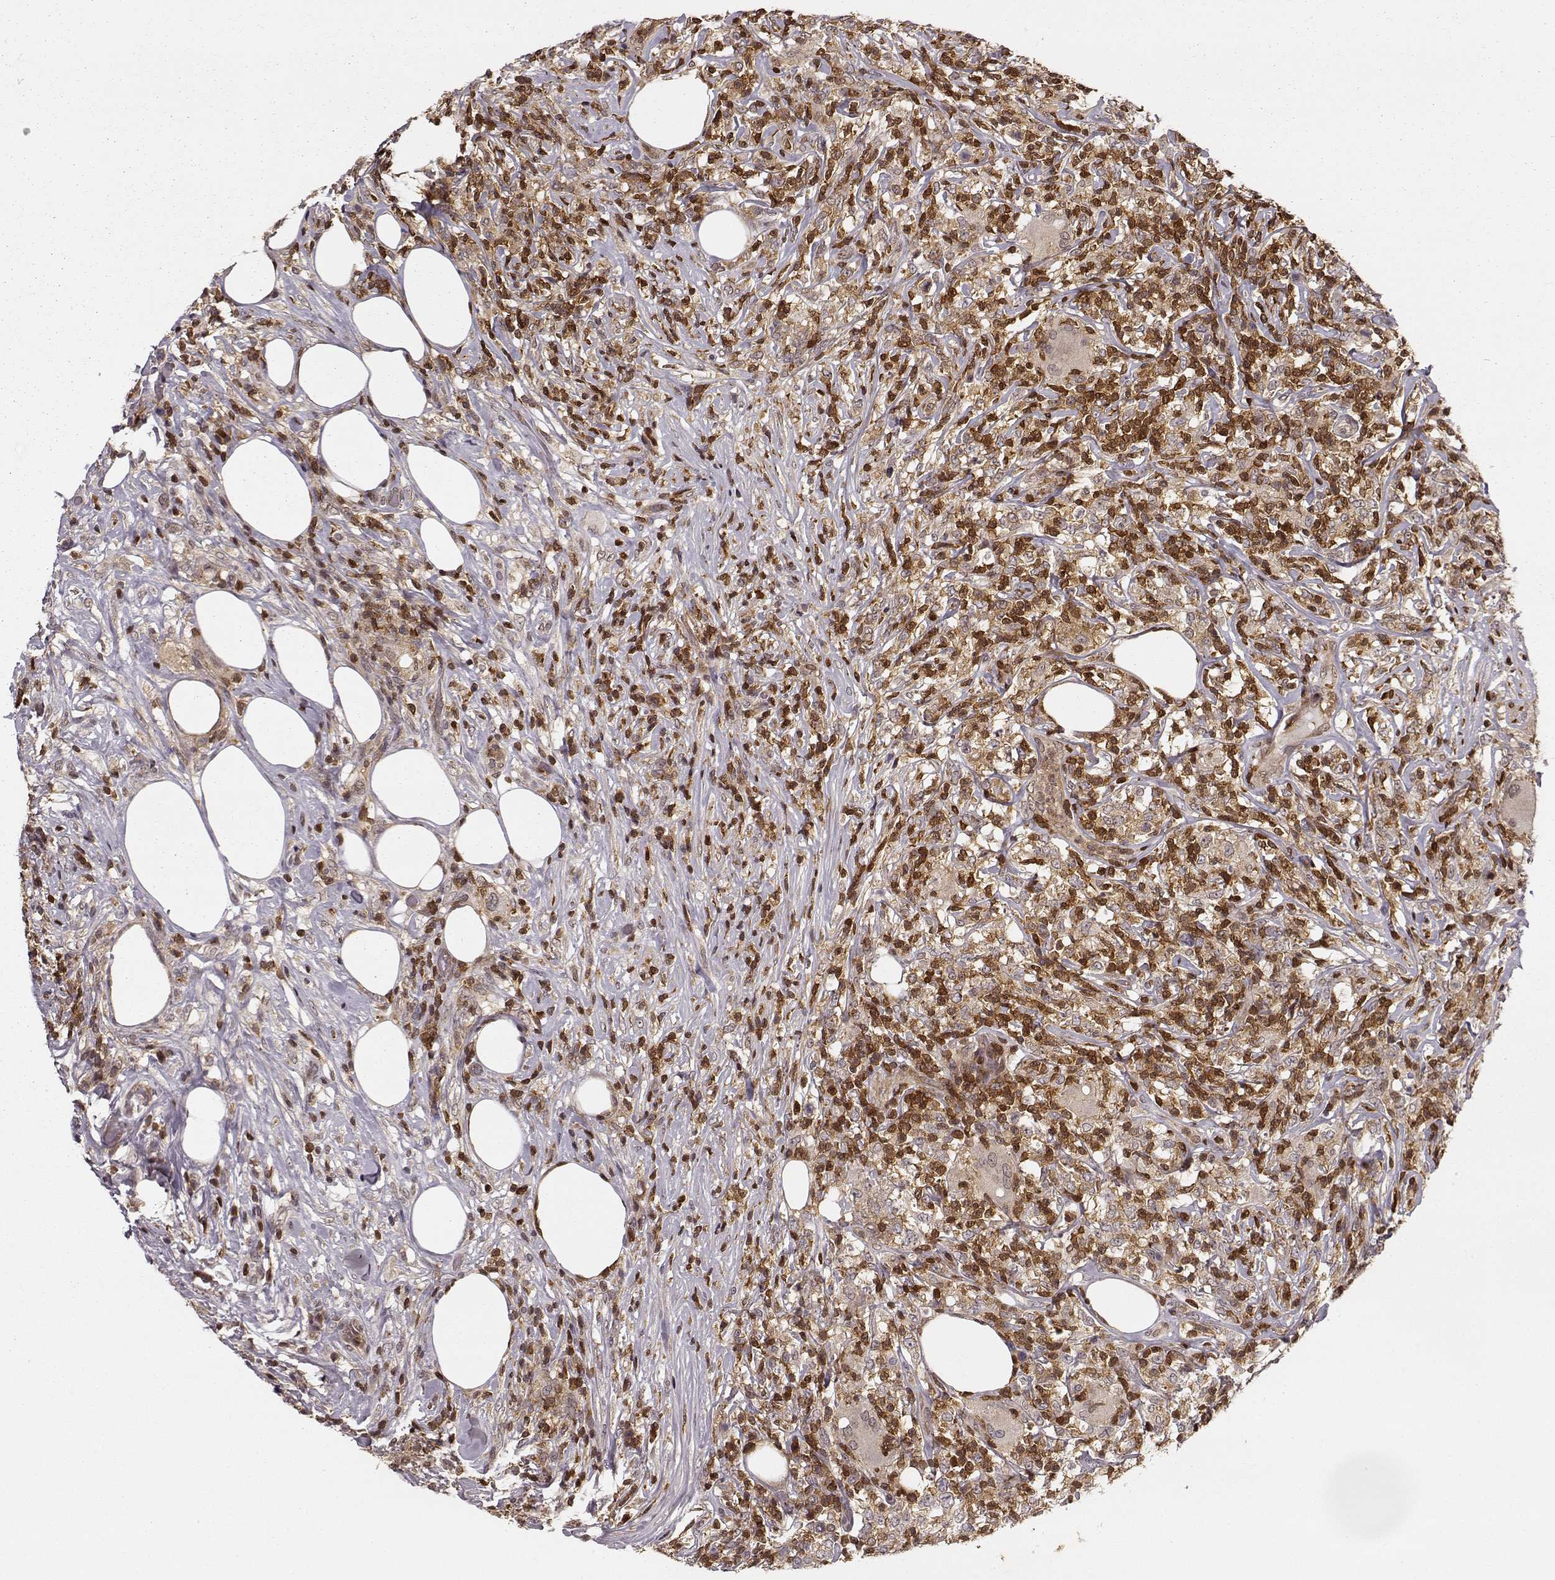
{"staining": {"intensity": "strong", "quantity": "25%-75%", "location": "cytoplasmic/membranous"}, "tissue": "lymphoma", "cell_type": "Tumor cells", "image_type": "cancer", "snomed": [{"axis": "morphology", "description": "Malignant lymphoma, non-Hodgkin's type, High grade"}, {"axis": "topography", "description": "Lymph node"}], "caption": "The histopathology image exhibits staining of lymphoma, revealing strong cytoplasmic/membranous protein expression (brown color) within tumor cells. The staining is performed using DAB brown chromogen to label protein expression. The nuclei are counter-stained blue using hematoxylin.", "gene": "MFSD1", "patient": {"sex": "female", "age": 84}}